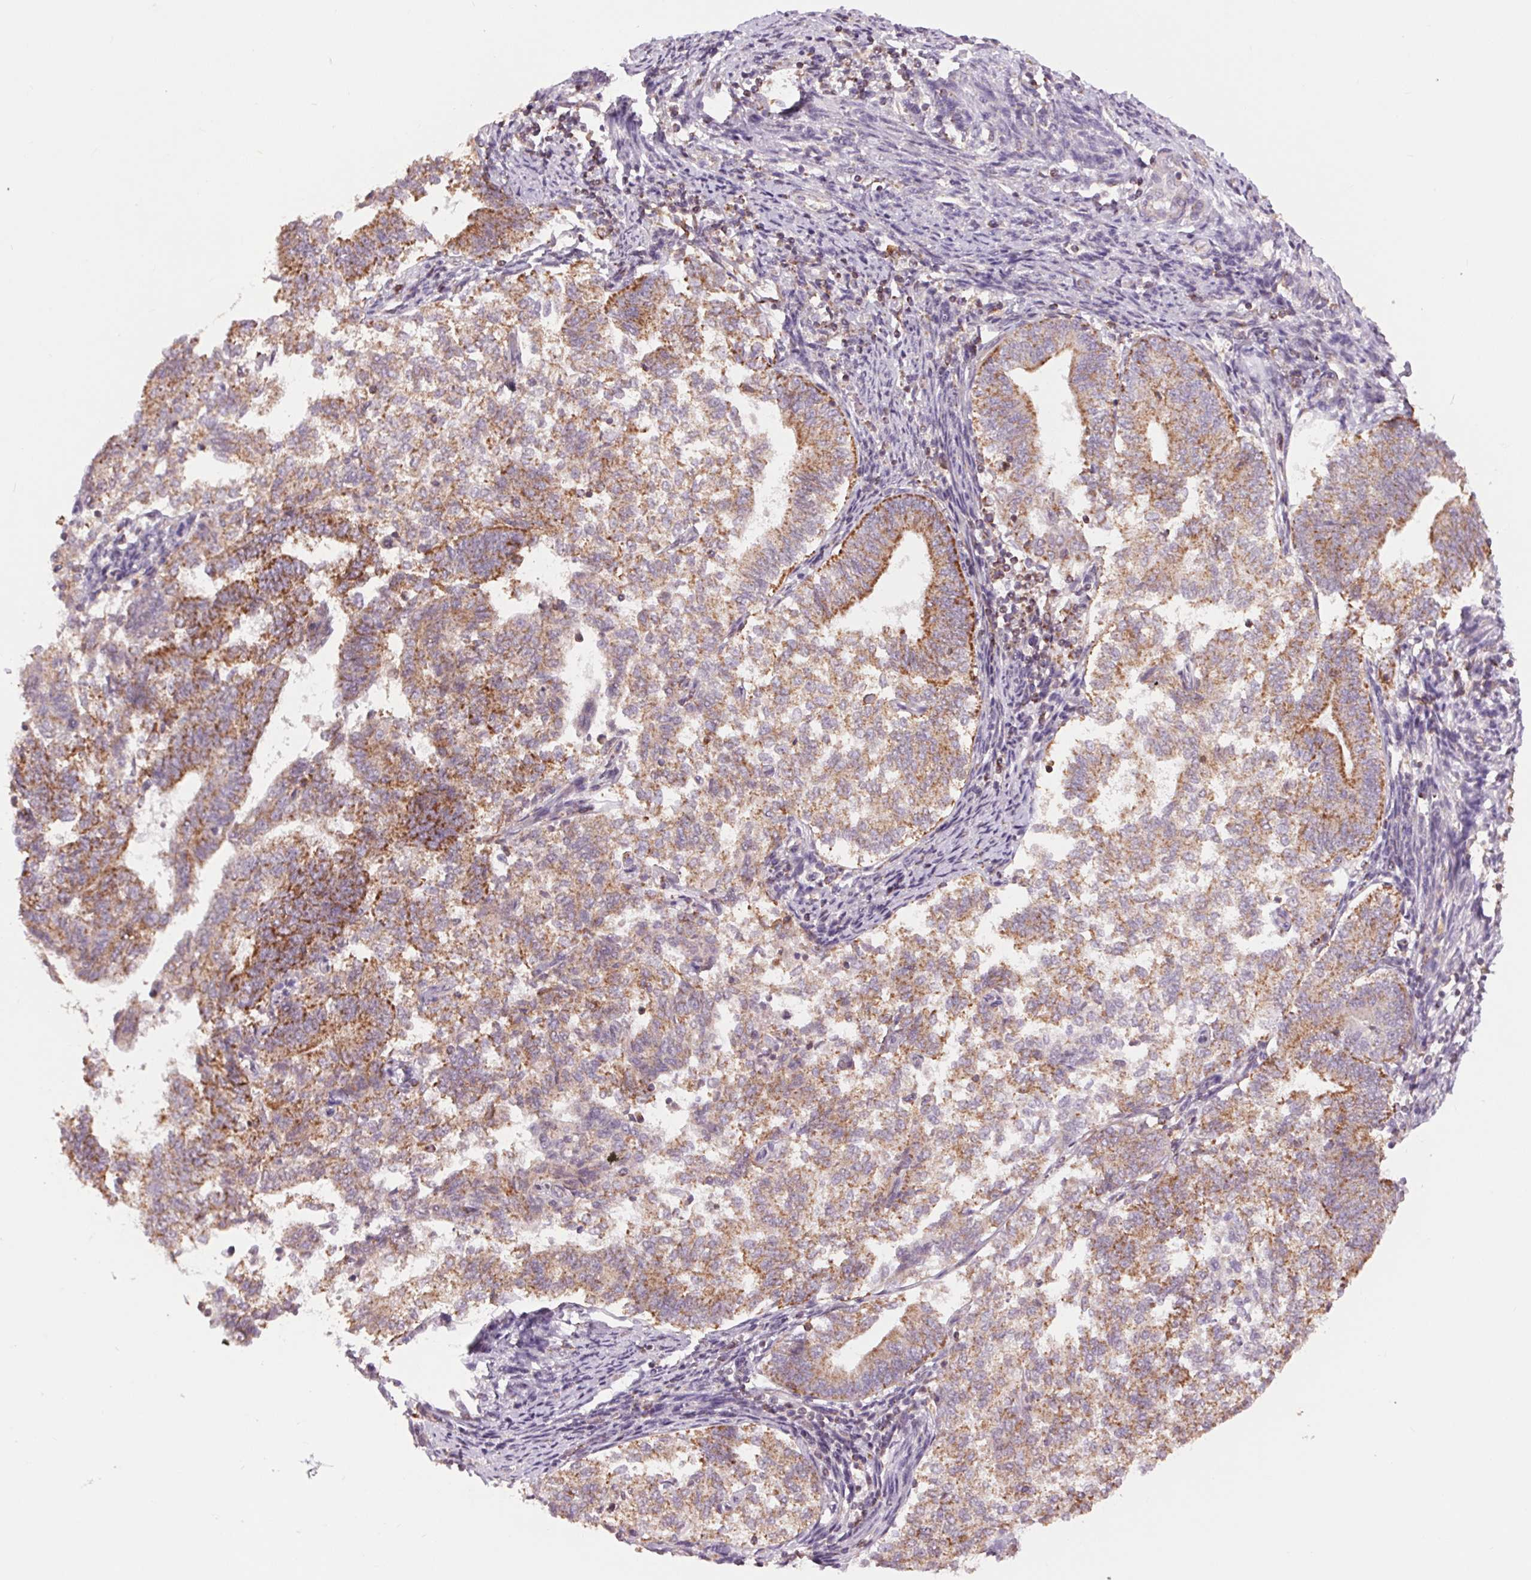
{"staining": {"intensity": "moderate", "quantity": ">75%", "location": "cytoplasmic/membranous"}, "tissue": "endometrial cancer", "cell_type": "Tumor cells", "image_type": "cancer", "snomed": [{"axis": "morphology", "description": "Adenocarcinoma, NOS"}, {"axis": "topography", "description": "Endometrium"}], "caption": "A histopathology image of endometrial cancer (adenocarcinoma) stained for a protein displays moderate cytoplasmic/membranous brown staining in tumor cells. The staining is performed using DAB (3,3'-diaminobenzidine) brown chromogen to label protein expression. The nuclei are counter-stained blue using hematoxylin.", "gene": "COX6A1", "patient": {"sex": "female", "age": 65}}